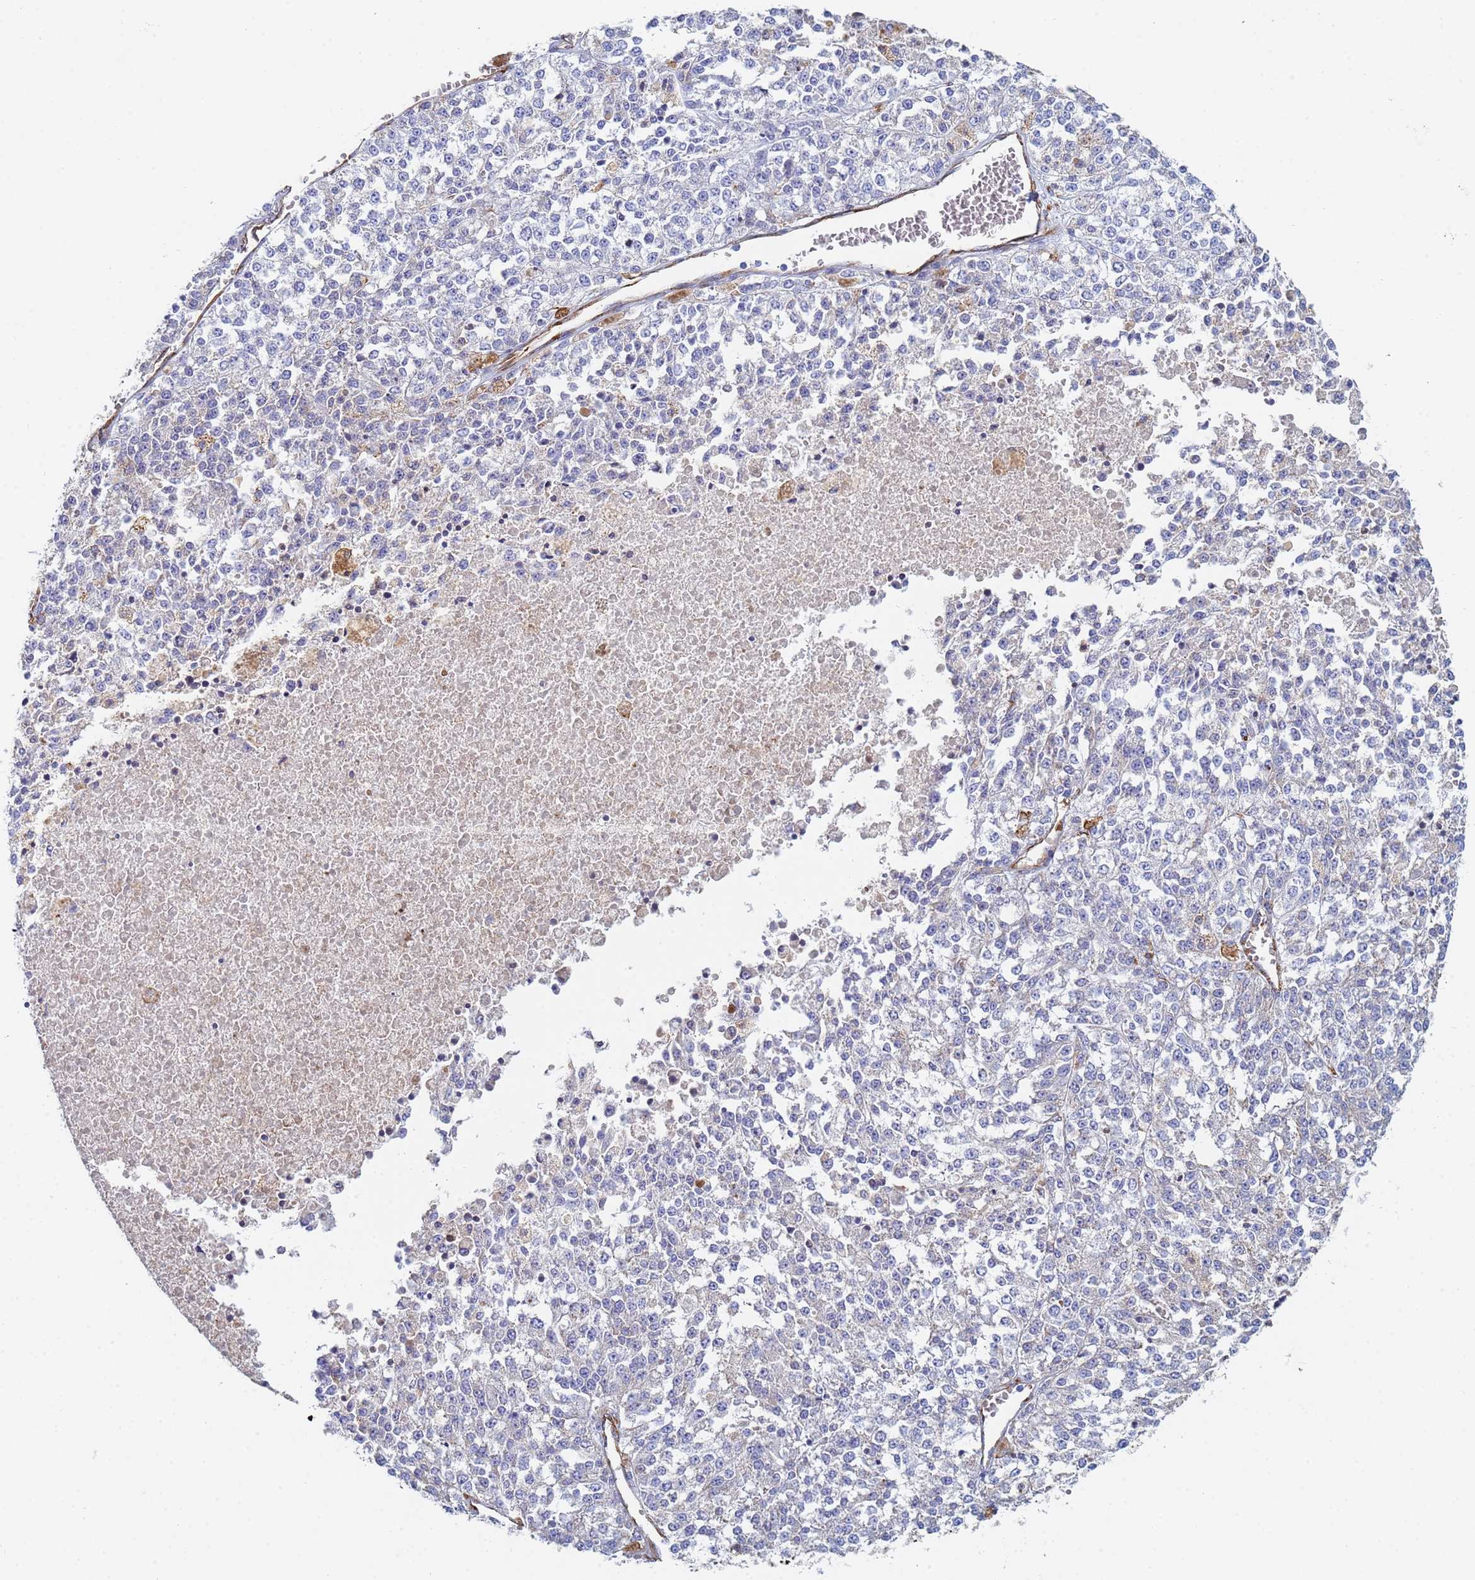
{"staining": {"intensity": "negative", "quantity": "none", "location": "none"}, "tissue": "melanoma", "cell_type": "Tumor cells", "image_type": "cancer", "snomed": [{"axis": "morphology", "description": "Malignant melanoma, NOS"}, {"axis": "topography", "description": "Skin"}], "caption": "Tumor cells are negative for protein expression in human malignant melanoma.", "gene": "GDAP2", "patient": {"sex": "female", "age": 64}}